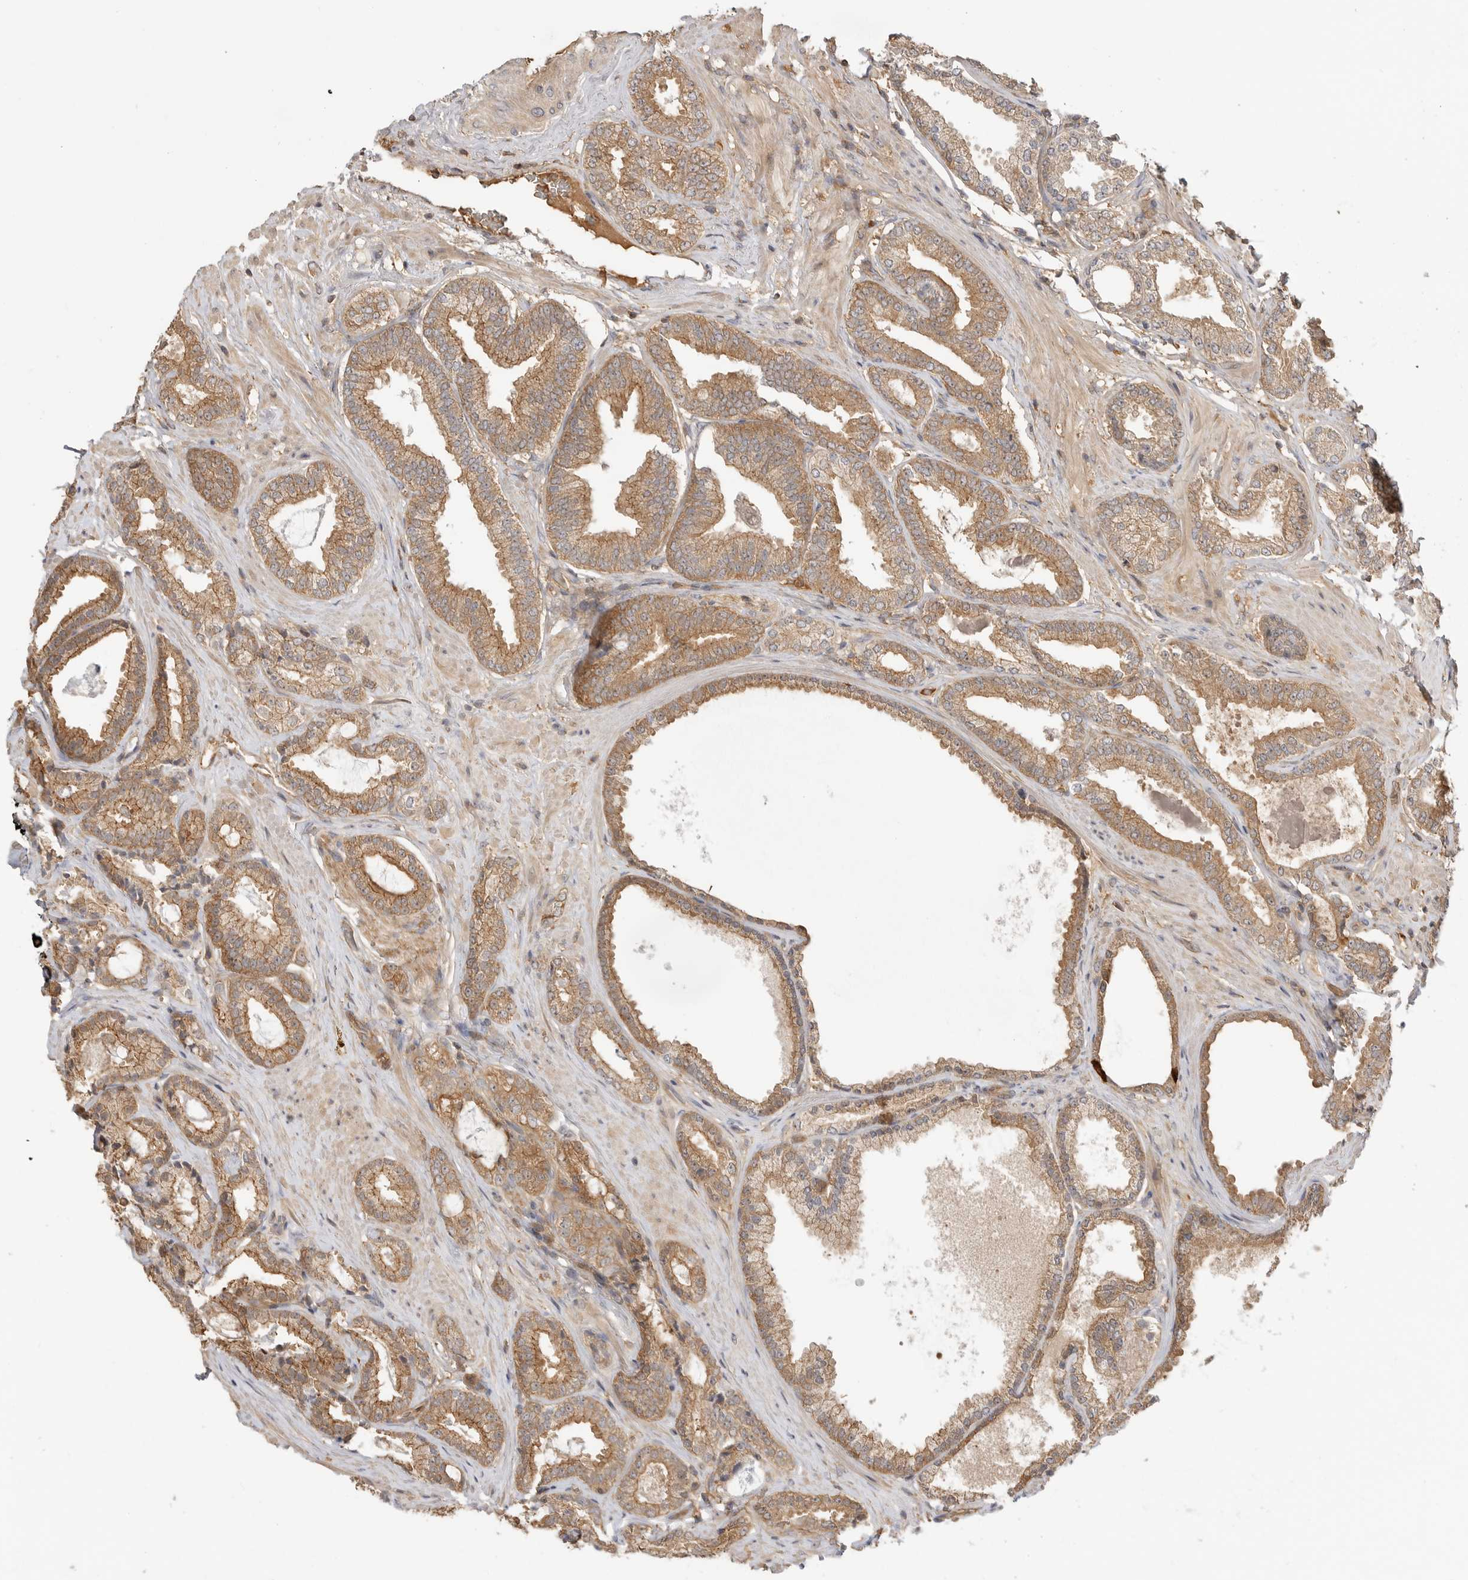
{"staining": {"intensity": "moderate", "quantity": ">75%", "location": "cytoplasmic/membranous"}, "tissue": "prostate cancer", "cell_type": "Tumor cells", "image_type": "cancer", "snomed": [{"axis": "morphology", "description": "Adenocarcinoma, Low grade"}, {"axis": "topography", "description": "Prostate"}], "caption": "There is medium levels of moderate cytoplasmic/membranous positivity in tumor cells of adenocarcinoma (low-grade) (prostate), as demonstrated by immunohistochemical staining (brown color).", "gene": "CLDN12", "patient": {"sex": "male", "age": 71}}